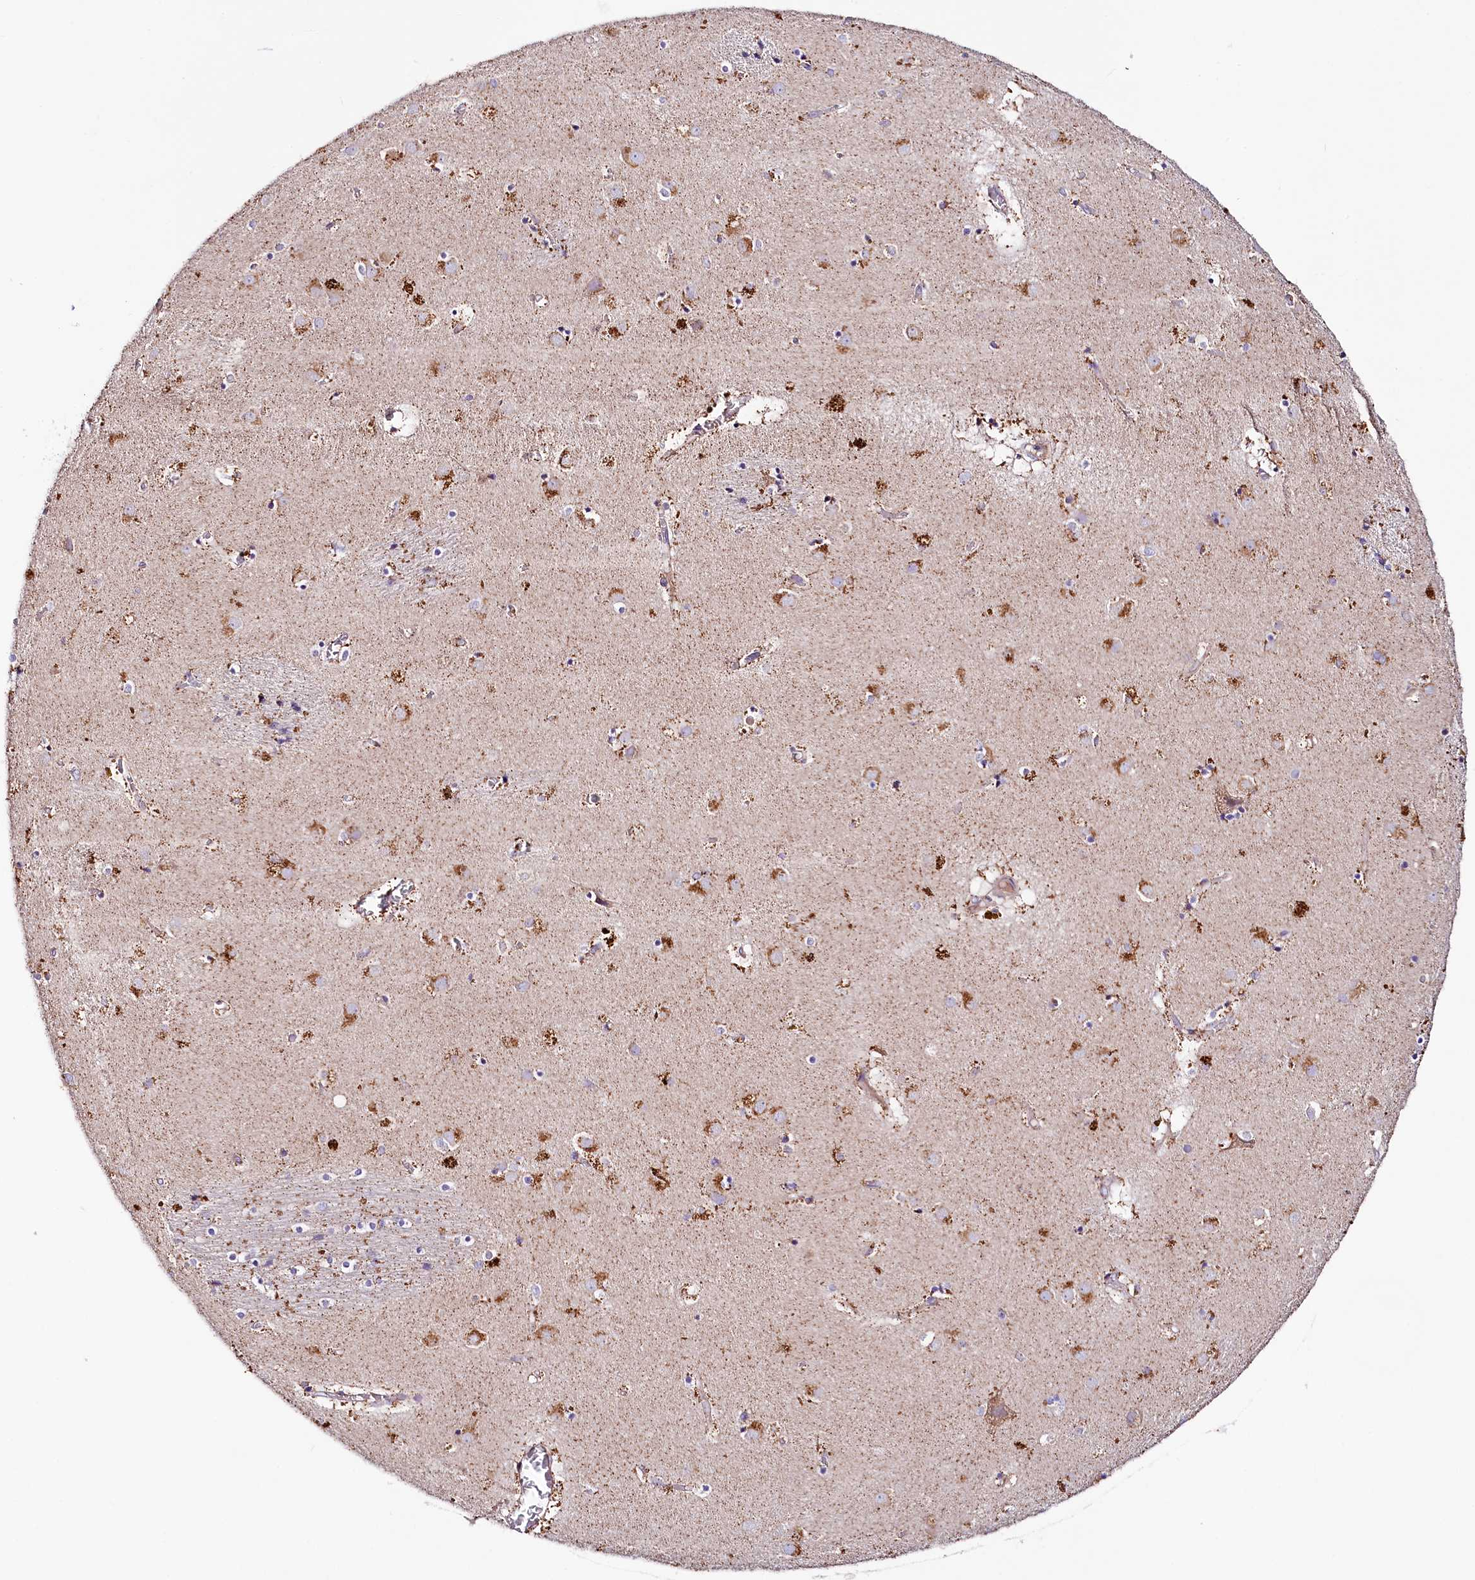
{"staining": {"intensity": "moderate", "quantity": "<25%", "location": "cytoplasmic/membranous"}, "tissue": "caudate", "cell_type": "Glial cells", "image_type": "normal", "snomed": [{"axis": "morphology", "description": "Normal tissue, NOS"}, {"axis": "topography", "description": "Lateral ventricle wall"}], "caption": "Immunohistochemical staining of normal human caudate displays low levels of moderate cytoplasmic/membranous positivity in about <25% of glial cells. Nuclei are stained in blue.", "gene": "SACM1L", "patient": {"sex": "male", "age": 70}}